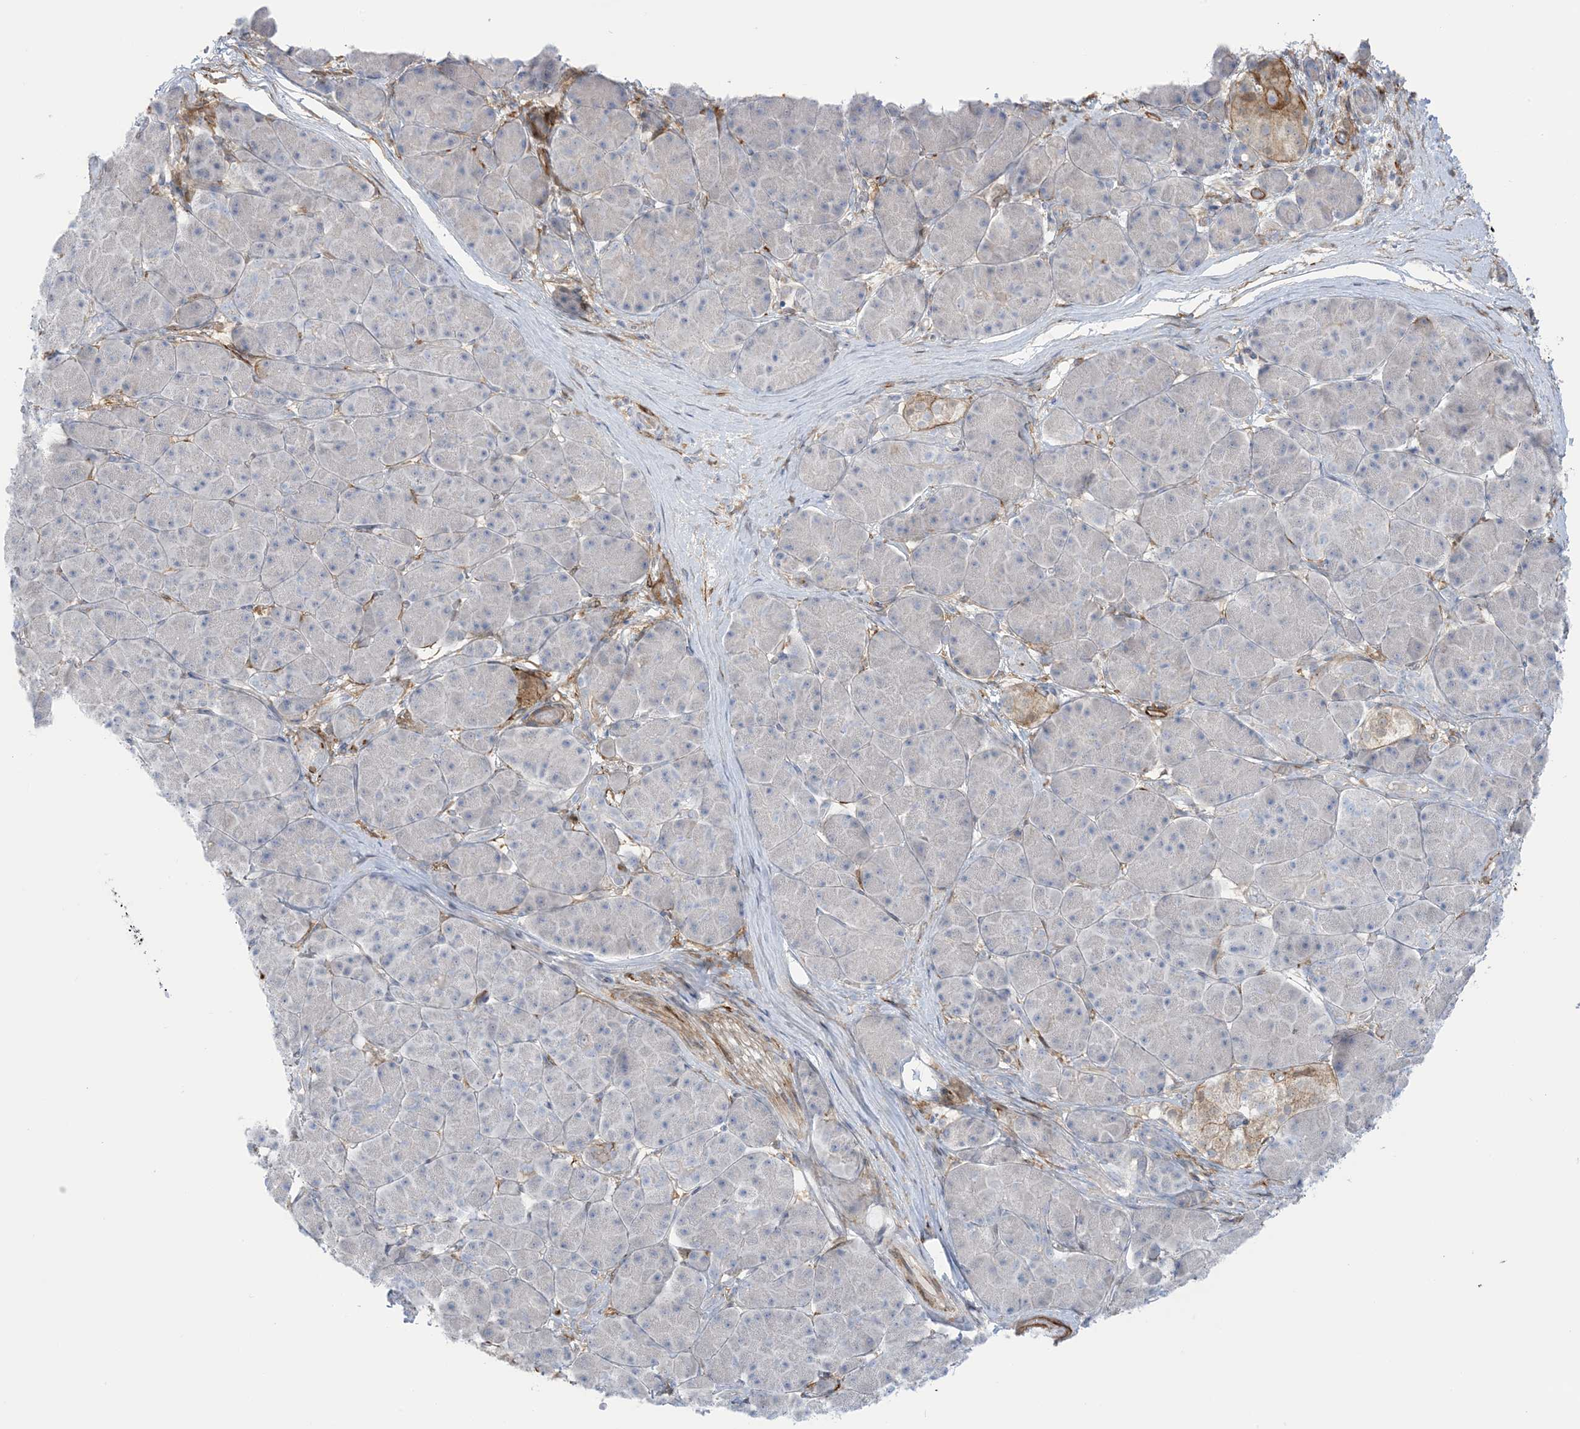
{"staining": {"intensity": "negative", "quantity": "none", "location": "none"}, "tissue": "pancreatic cancer", "cell_type": "Tumor cells", "image_type": "cancer", "snomed": [{"axis": "morphology", "description": "Normal tissue, NOS"}, {"axis": "morphology", "description": "Adenocarcinoma, NOS"}, {"axis": "topography", "description": "Pancreas"}], "caption": "Immunohistochemistry photomicrograph of neoplastic tissue: pancreatic cancer (adenocarcinoma) stained with DAB (3,3'-diaminobenzidine) shows no significant protein staining in tumor cells.", "gene": "ICMT", "patient": {"sex": "female", "age": 68}}